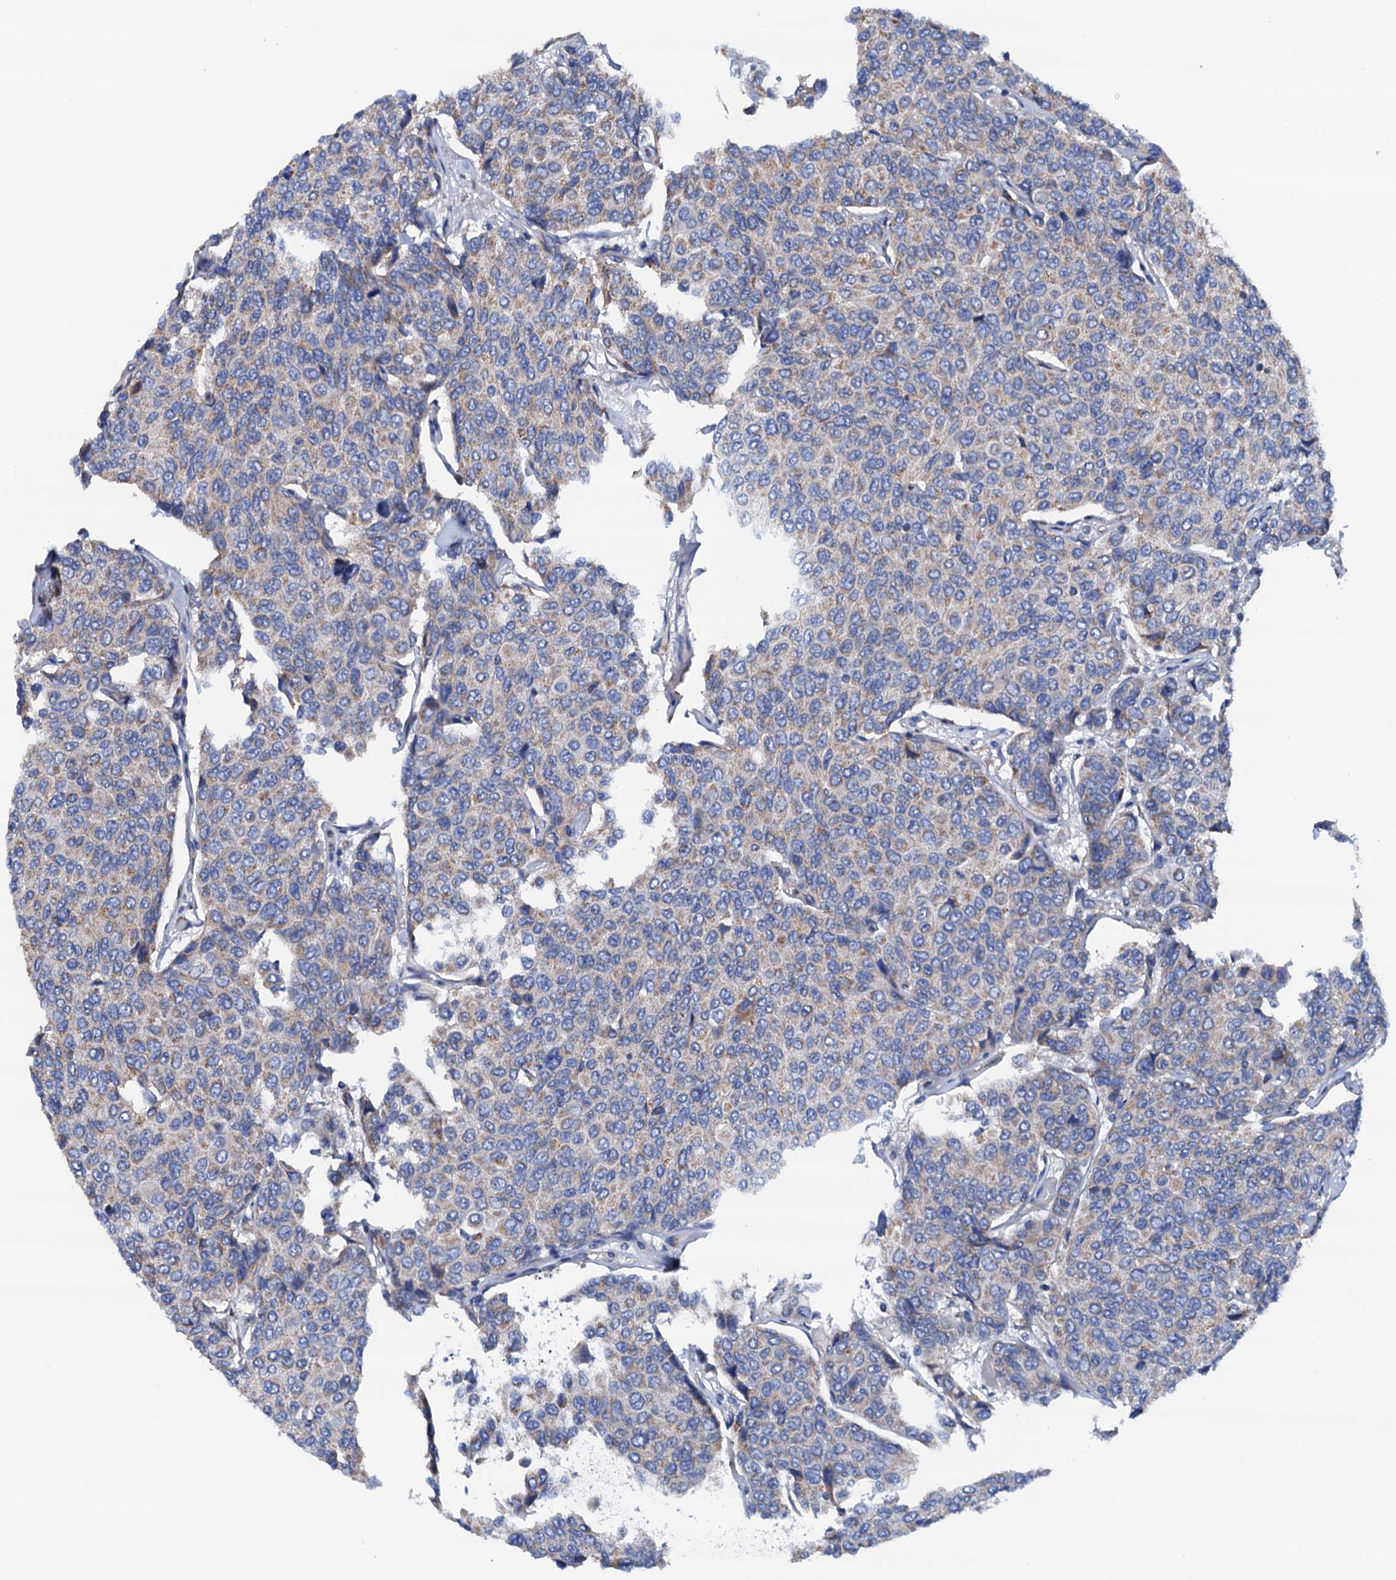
{"staining": {"intensity": "weak", "quantity": "<25%", "location": "cytoplasmic/membranous"}, "tissue": "breast cancer", "cell_type": "Tumor cells", "image_type": "cancer", "snomed": [{"axis": "morphology", "description": "Duct carcinoma"}, {"axis": "topography", "description": "Breast"}], "caption": "This is an immunohistochemistry (IHC) micrograph of breast cancer. There is no positivity in tumor cells.", "gene": "RASSF9", "patient": {"sex": "female", "age": 55}}